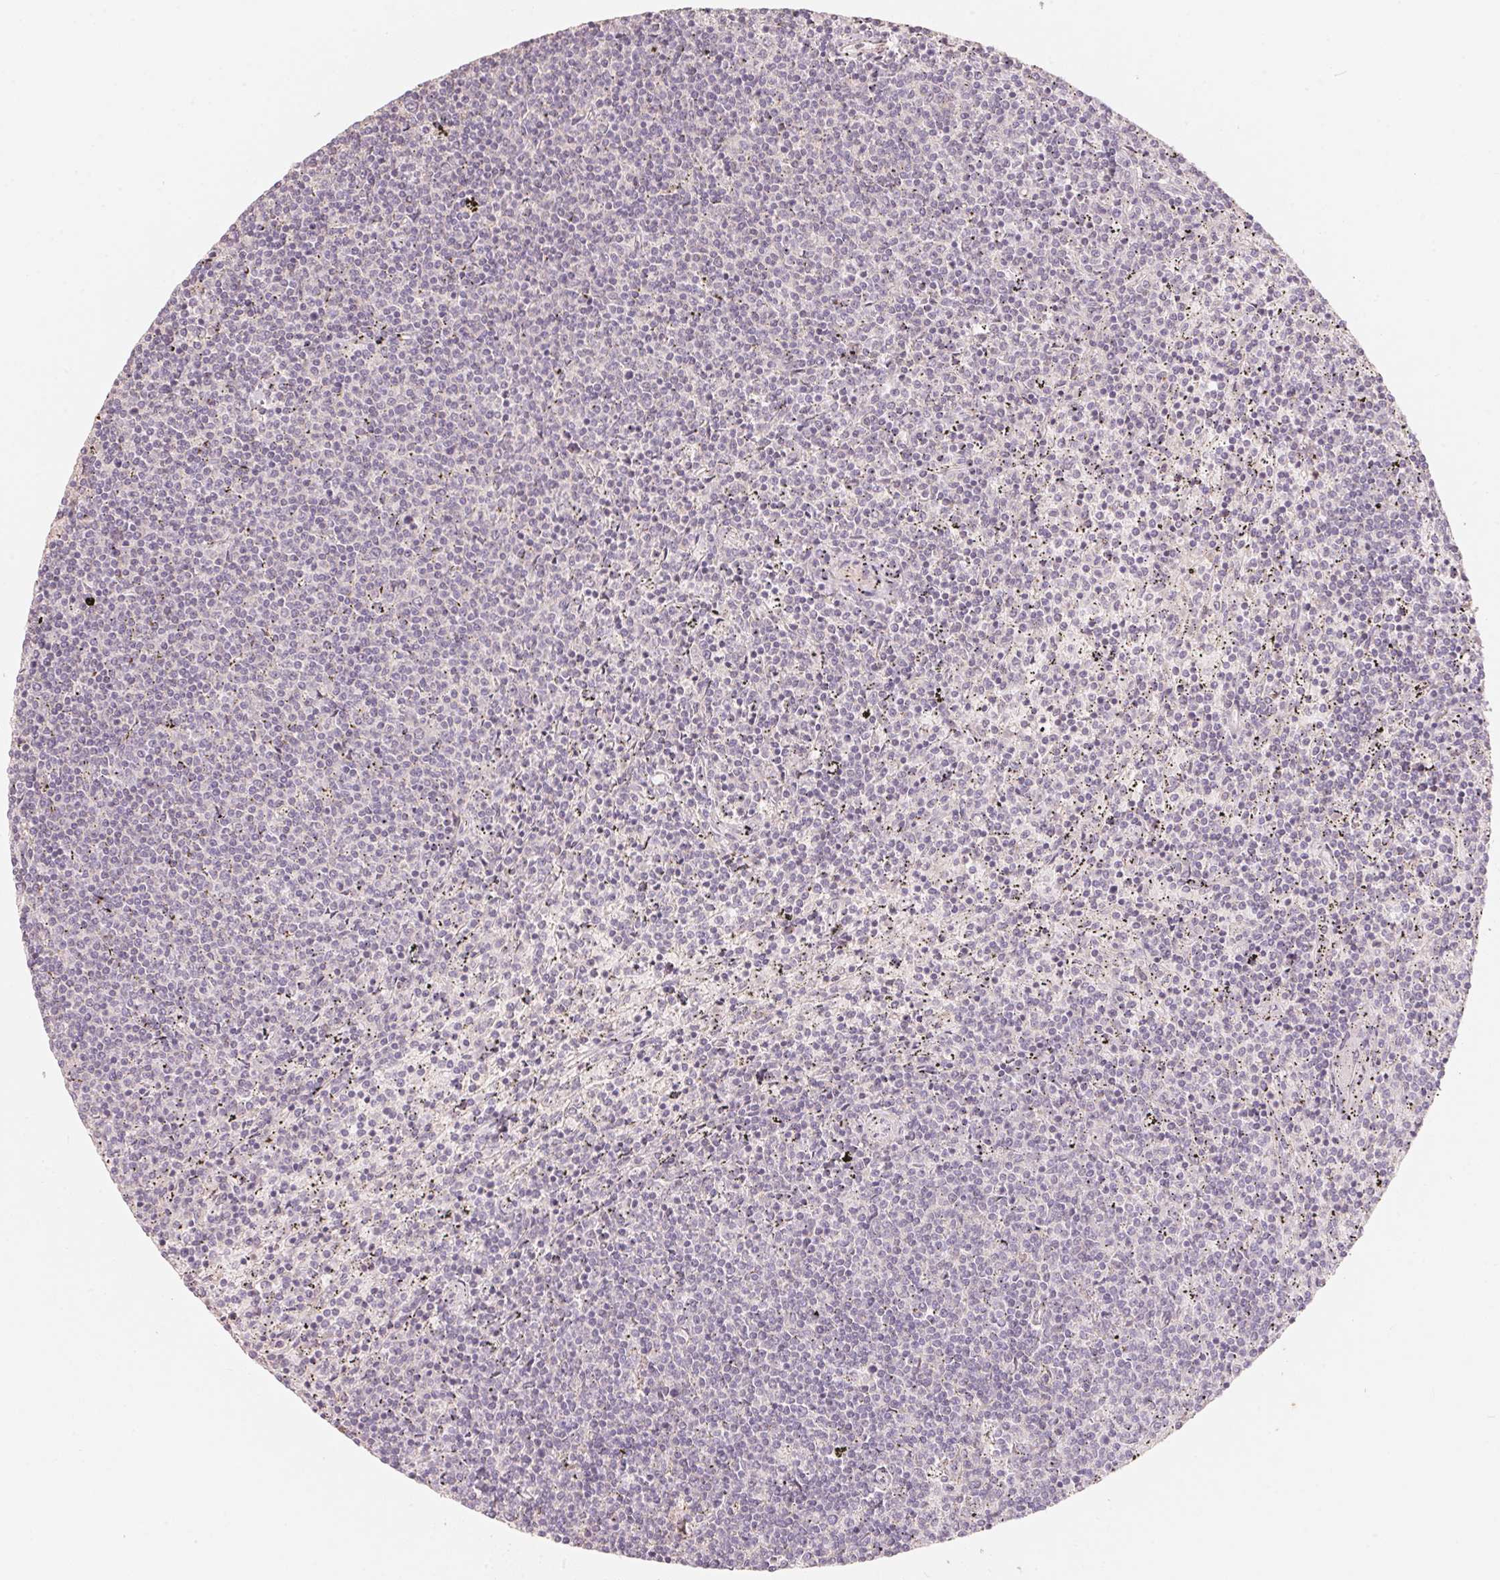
{"staining": {"intensity": "negative", "quantity": "none", "location": "none"}, "tissue": "lymphoma", "cell_type": "Tumor cells", "image_type": "cancer", "snomed": [{"axis": "morphology", "description": "Malignant lymphoma, non-Hodgkin's type, Low grade"}, {"axis": "topography", "description": "Spleen"}], "caption": "This is an immunohistochemistry (IHC) micrograph of human lymphoma. There is no expression in tumor cells.", "gene": "TP53AIP1", "patient": {"sex": "female", "age": 50}}